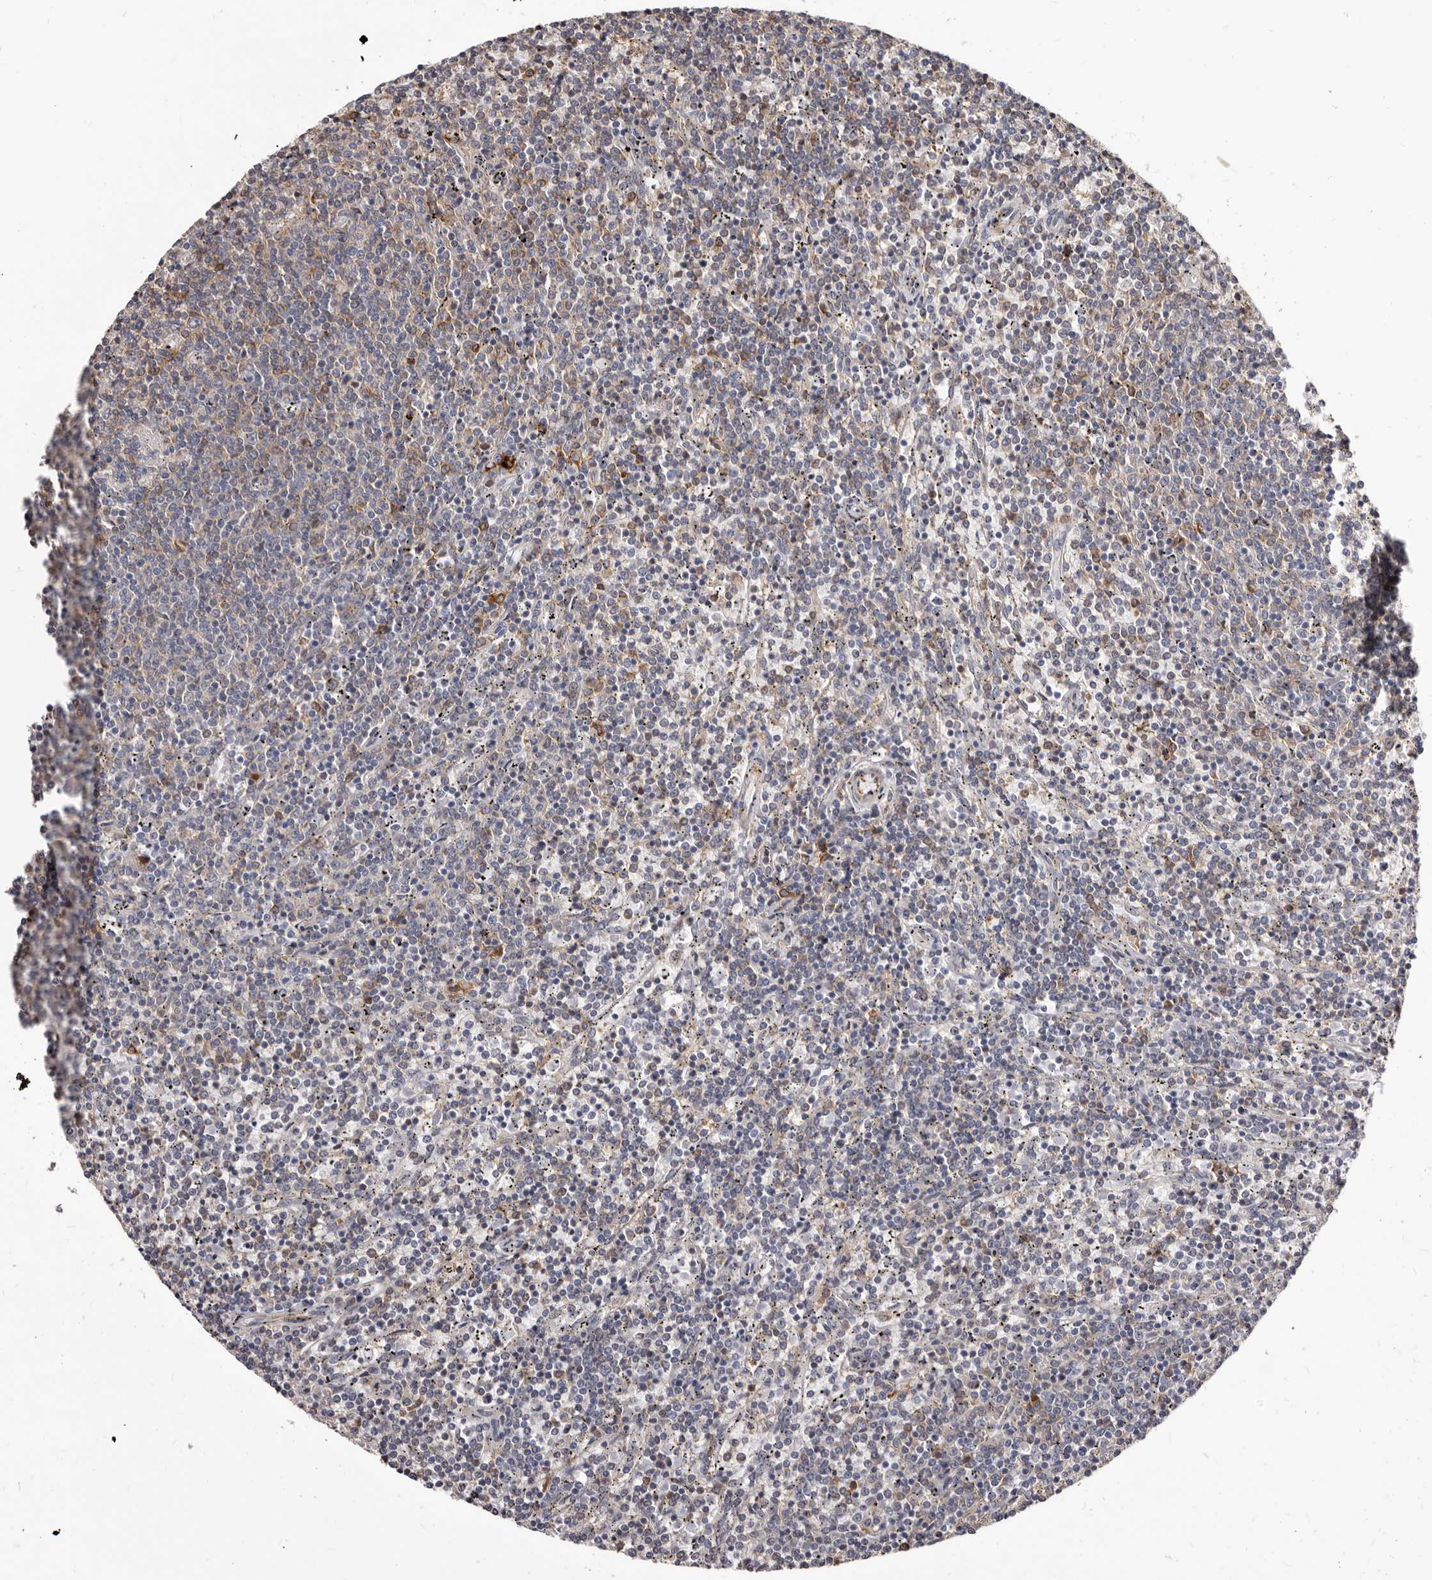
{"staining": {"intensity": "moderate", "quantity": "<25%", "location": "cytoplasmic/membranous"}, "tissue": "lymphoma", "cell_type": "Tumor cells", "image_type": "cancer", "snomed": [{"axis": "morphology", "description": "Malignant lymphoma, non-Hodgkin's type, Low grade"}, {"axis": "topography", "description": "Spleen"}], "caption": "This photomicrograph exhibits IHC staining of low-grade malignant lymphoma, non-Hodgkin's type, with low moderate cytoplasmic/membranous expression in about <25% of tumor cells.", "gene": "NIBAN1", "patient": {"sex": "female", "age": 50}}